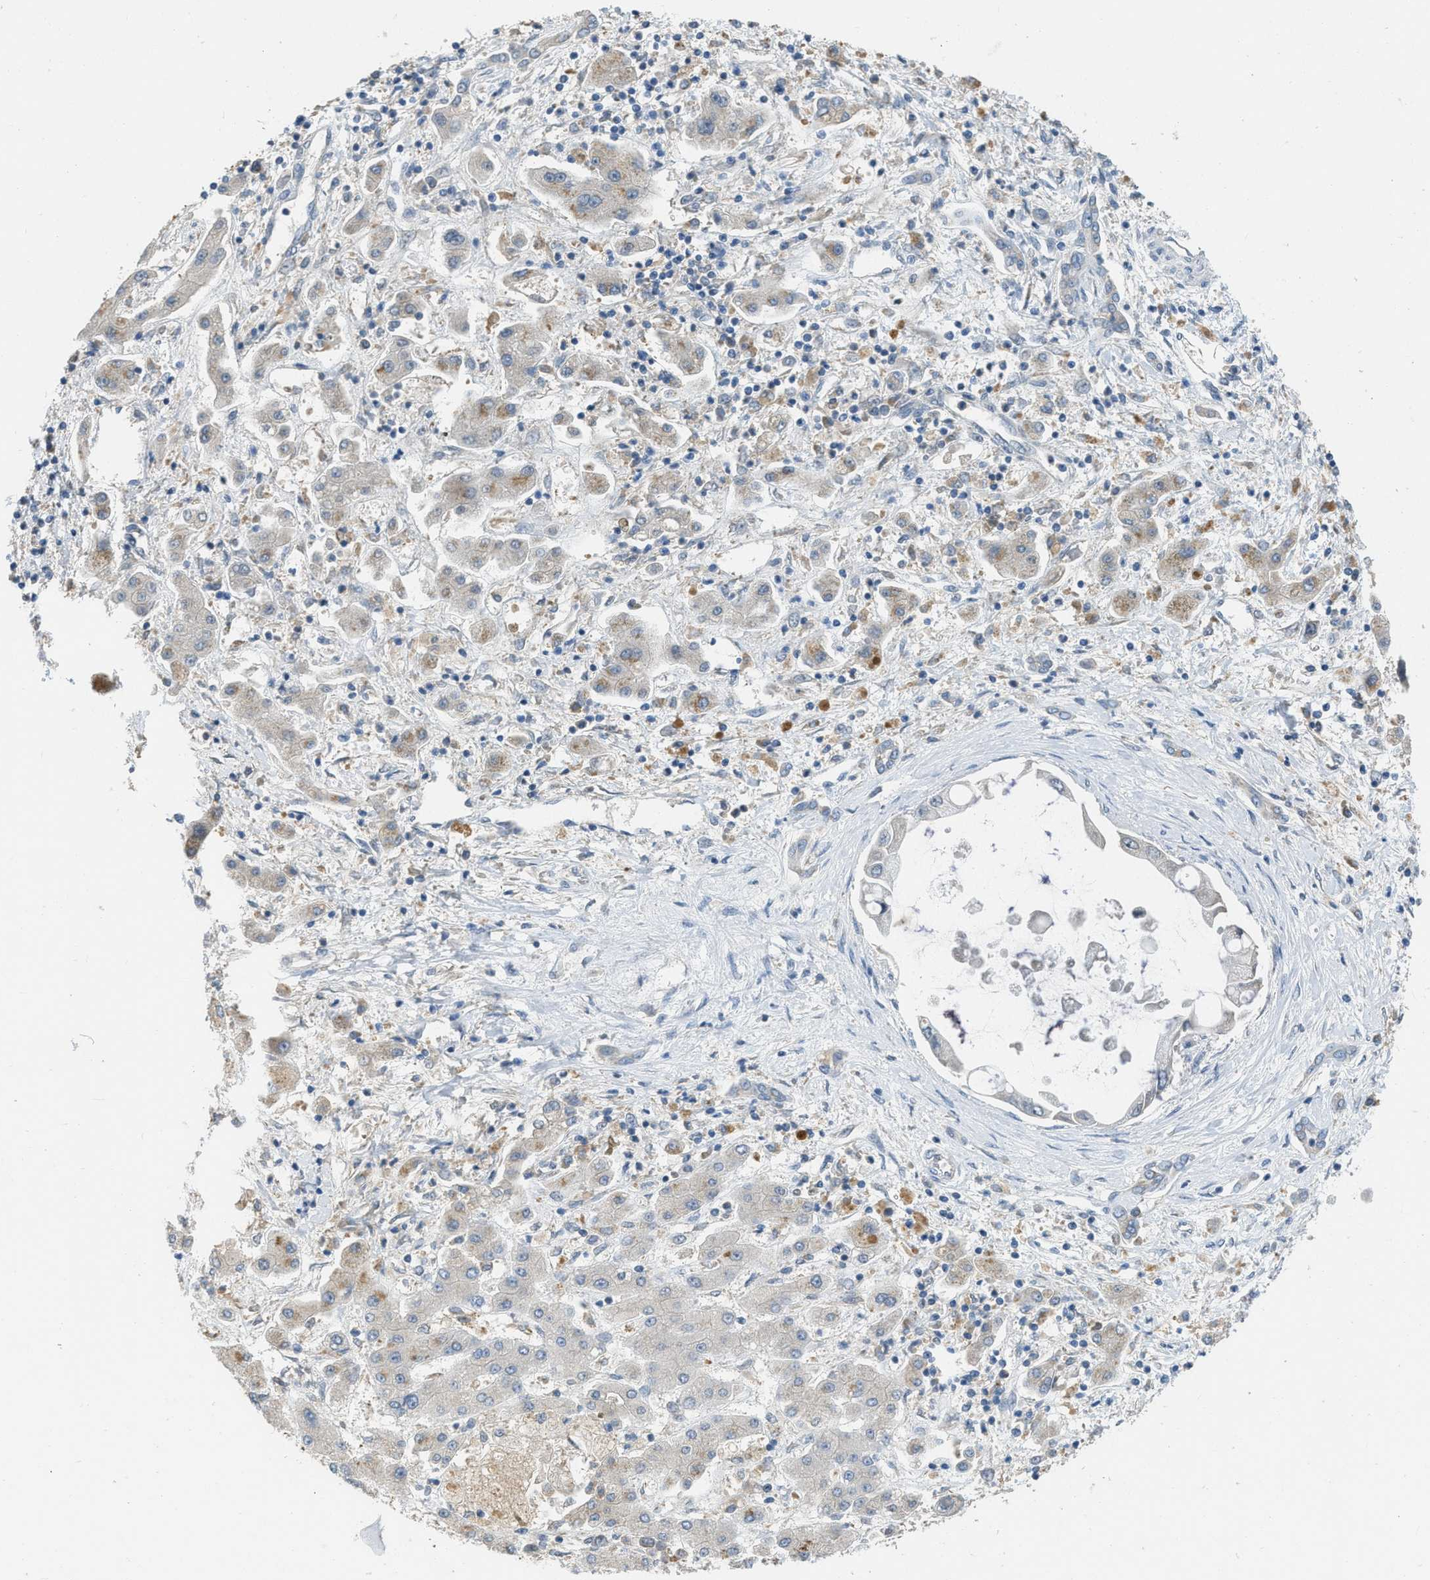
{"staining": {"intensity": "negative", "quantity": "none", "location": "none"}, "tissue": "liver cancer", "cell_type": "Tumor cells", "image_type": "cancer", "snomed": [{"axis": "morphology", "description": "Cholangiocarcinoma"}, {"axis": "topography", "description": "Liver"}], "caption": "Tumor cells are negative for protein expression in human liver cancer.", "gene": "MIS18A", "patient": {"sex": "male", "age": 50}}